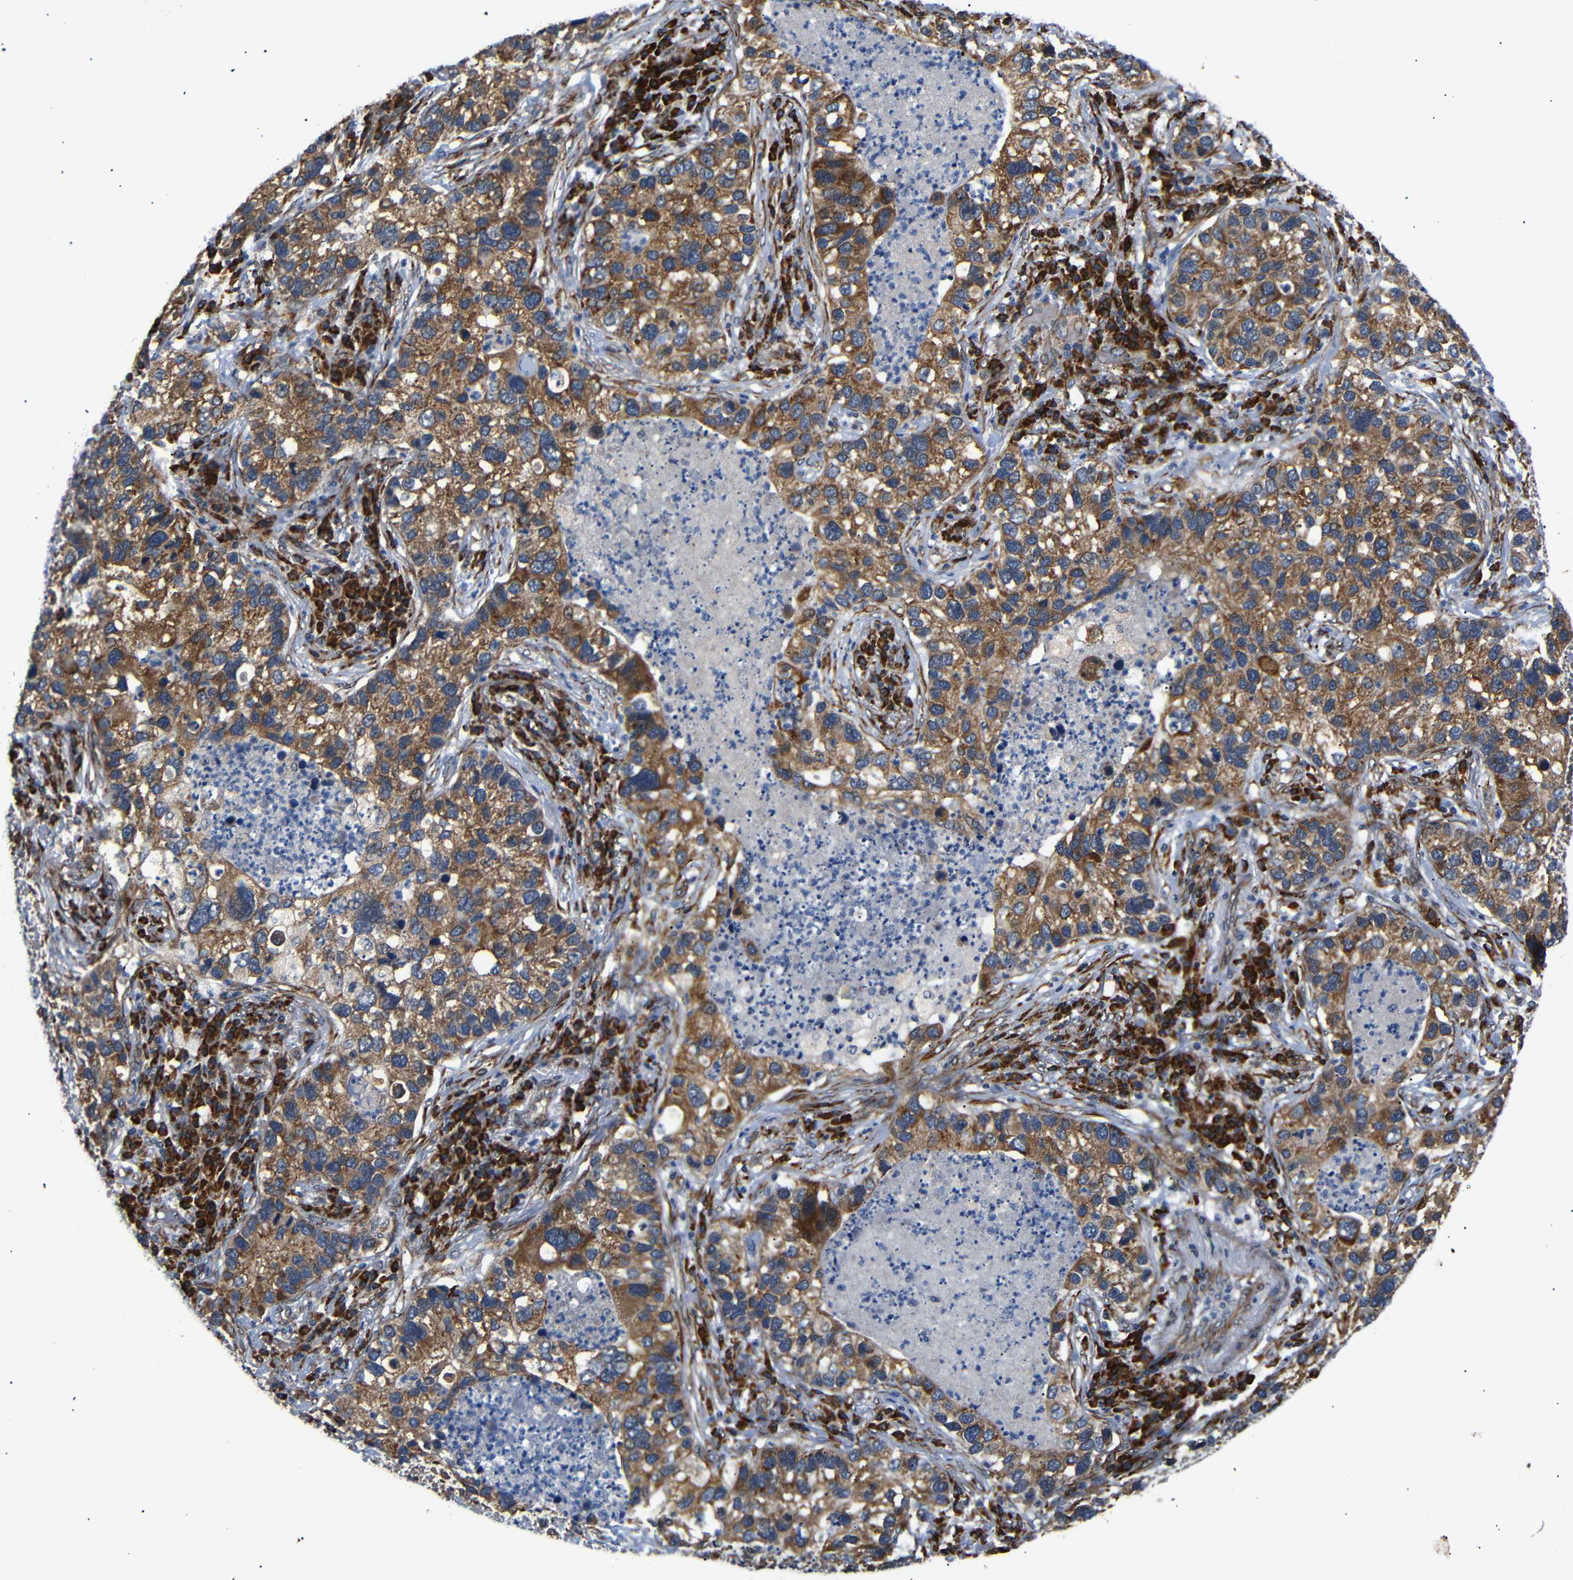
{"staining": {"intensity": "moderate", "quantity": ">75%", "location": "cytoplasmic/membranous"}, "tissue": "lung cancer", "cell_type": "Tumor cells", "image_type": "cancer", "snomed": [{"axis": "morphology", "description": "Normal tissue, NOS"}, {"axis": "morphology", "description": "Adenocarcinoma, NOS"}, {"axis": "topography", "description": "Bronchus"}, {"axis": "topography", "description": "Lung"}], "caption": "The image reveals a brown stain indicating the presence of a protein in the cytoplasmic/membranous of tumor cells in lung cancer. Using DAB (brown) and hematoxylin (blue) stains, captured at high magnification using brightfield microscopy.", "gene": "KANK4", "patient": {"sex": "male", "age": 54}}